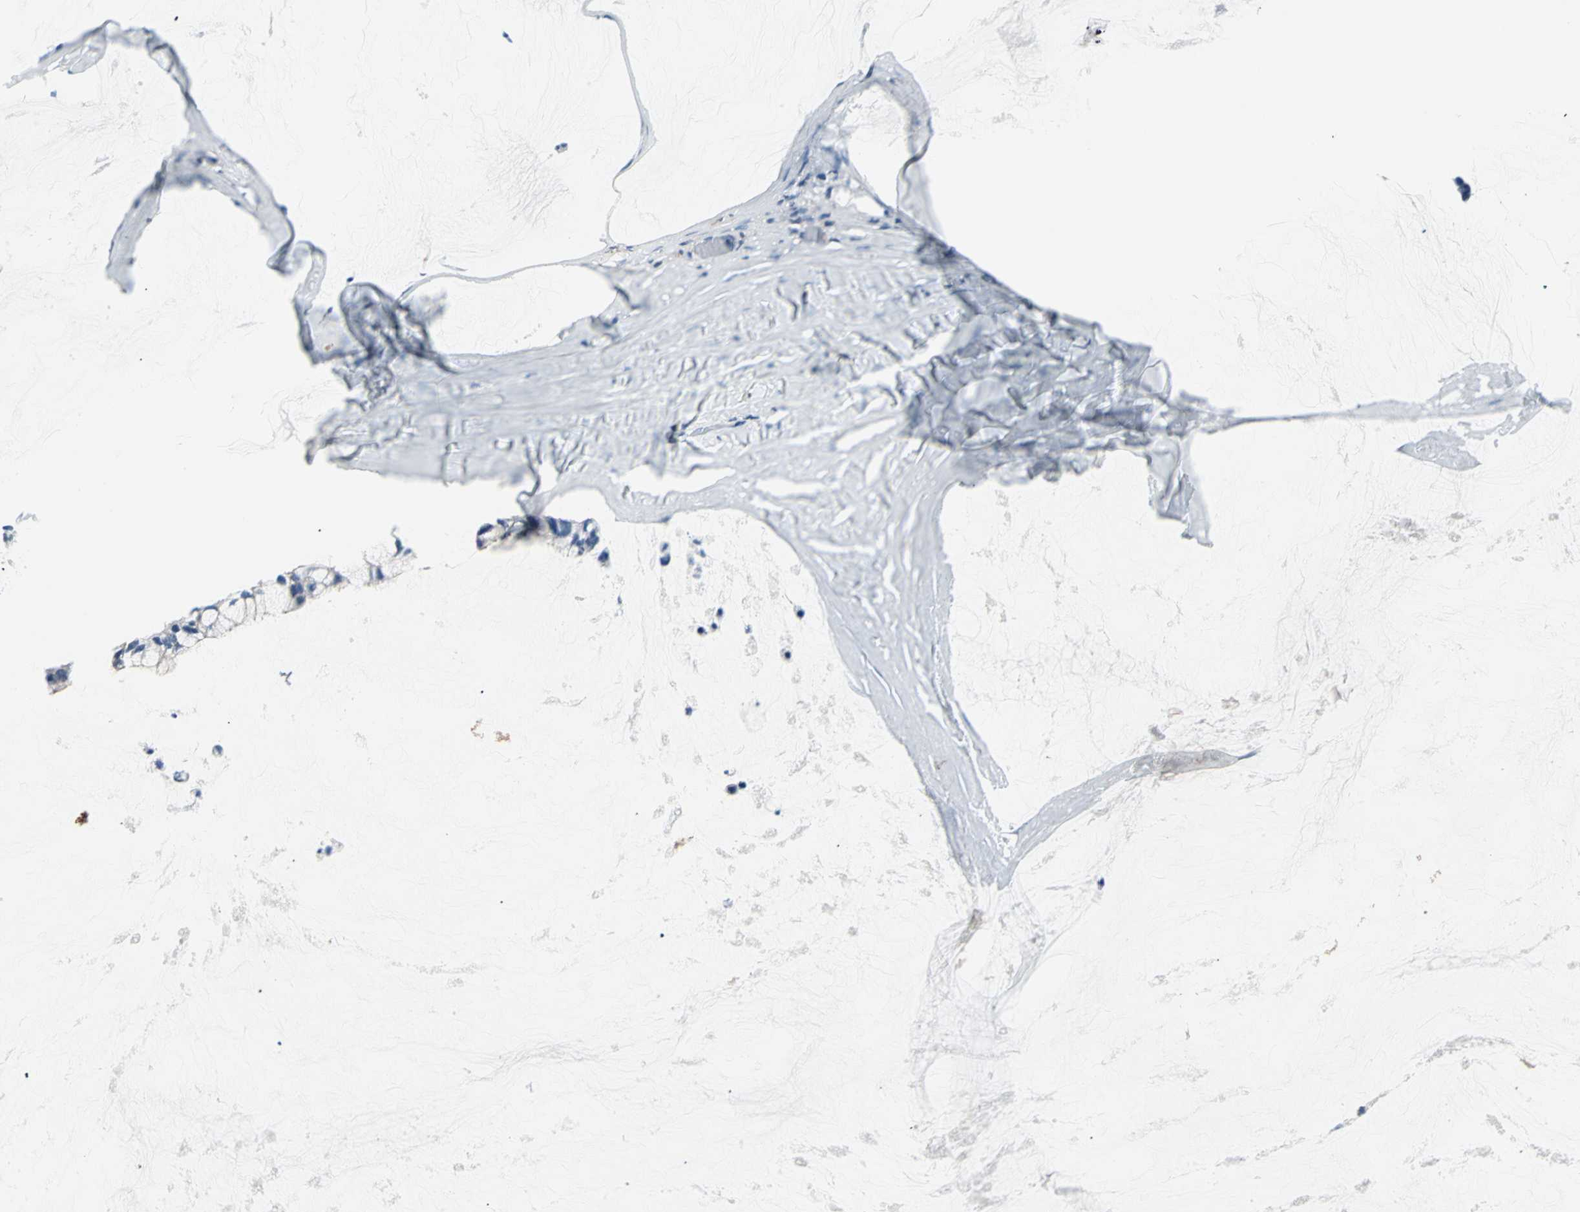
{"staining": {"intensity": "negative", "quantity": "none", "location": "none"}, "tissue": "ovarian cancer", "cell_type": "Tumor cells", "image_type": "cancer", "snomed": [{"axis": "morphology", "description": "Cystadenocarcinoma, mucinous, NOS"}, {"axis": "topography", "description": "Ovary"}], "caption": "The immunohistochemistry image has no significant staining in tumor cells of ovarian mucinous cystadenocarcinoma tissue.", "gene": "IQGAP2", "patient": {"sex": "female", "age": 39}}